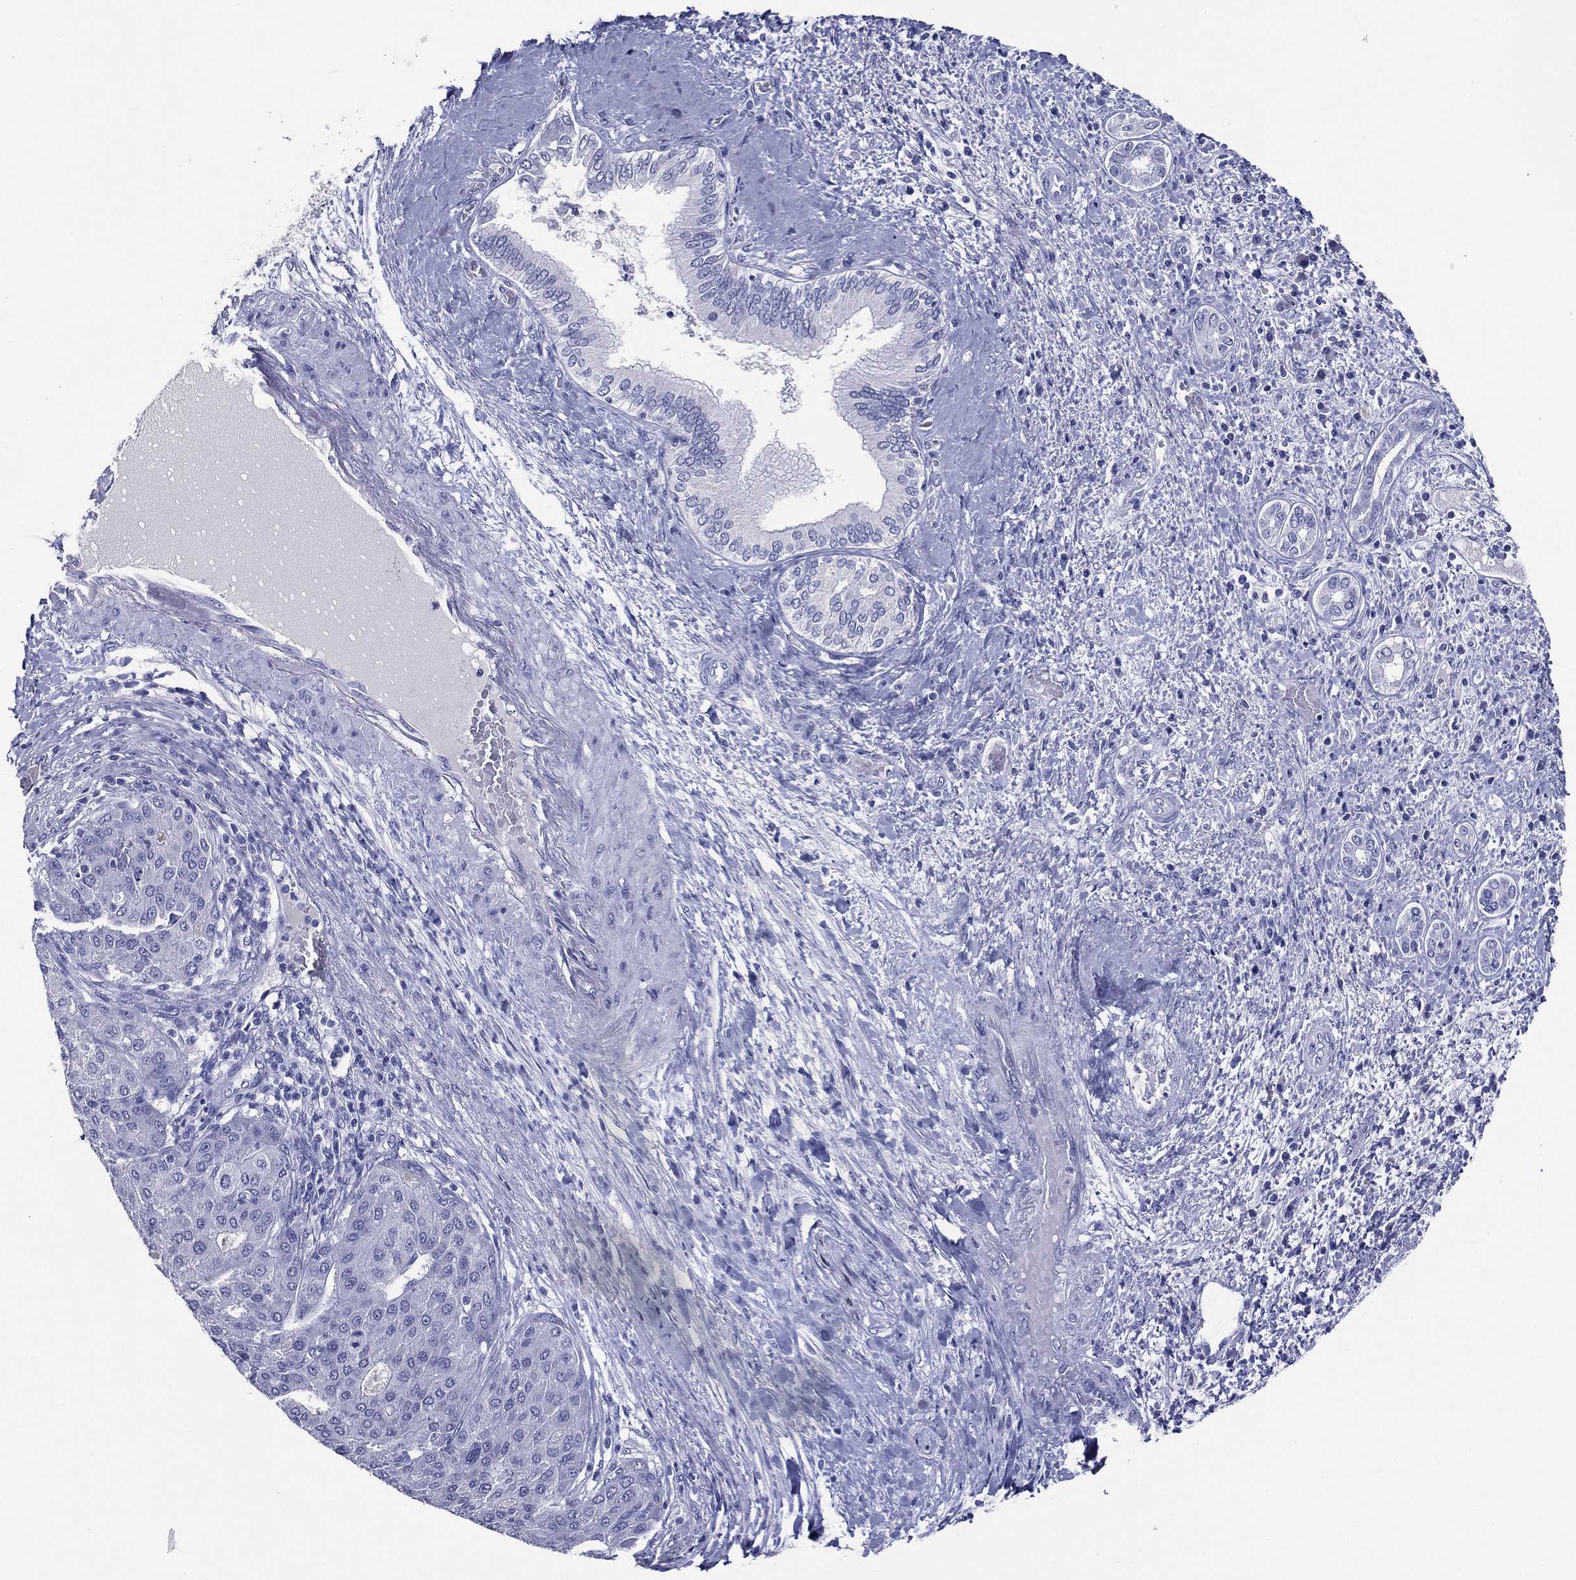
{"staining": {"intensity": "negative", "quantity": "none", "location": "none"}, "tissue": "liver cancer", "cell_type": "Tumor cells", "image_type": "cancer", "snomed": [{"axis": "morphology", "description": "Carcinoma, Hepatocellular, NOS"}, {"axis": "topography", "description": "Liver"}], "caption": "This is a photomicrograph of IHC staining of liver cancer (hepatocellular carcinoma), which shows no expression in tumor cells. Nuclei are stained in blue.", "gene": "TFAP2A", "patient": {"sex": "male", "age": 65}}